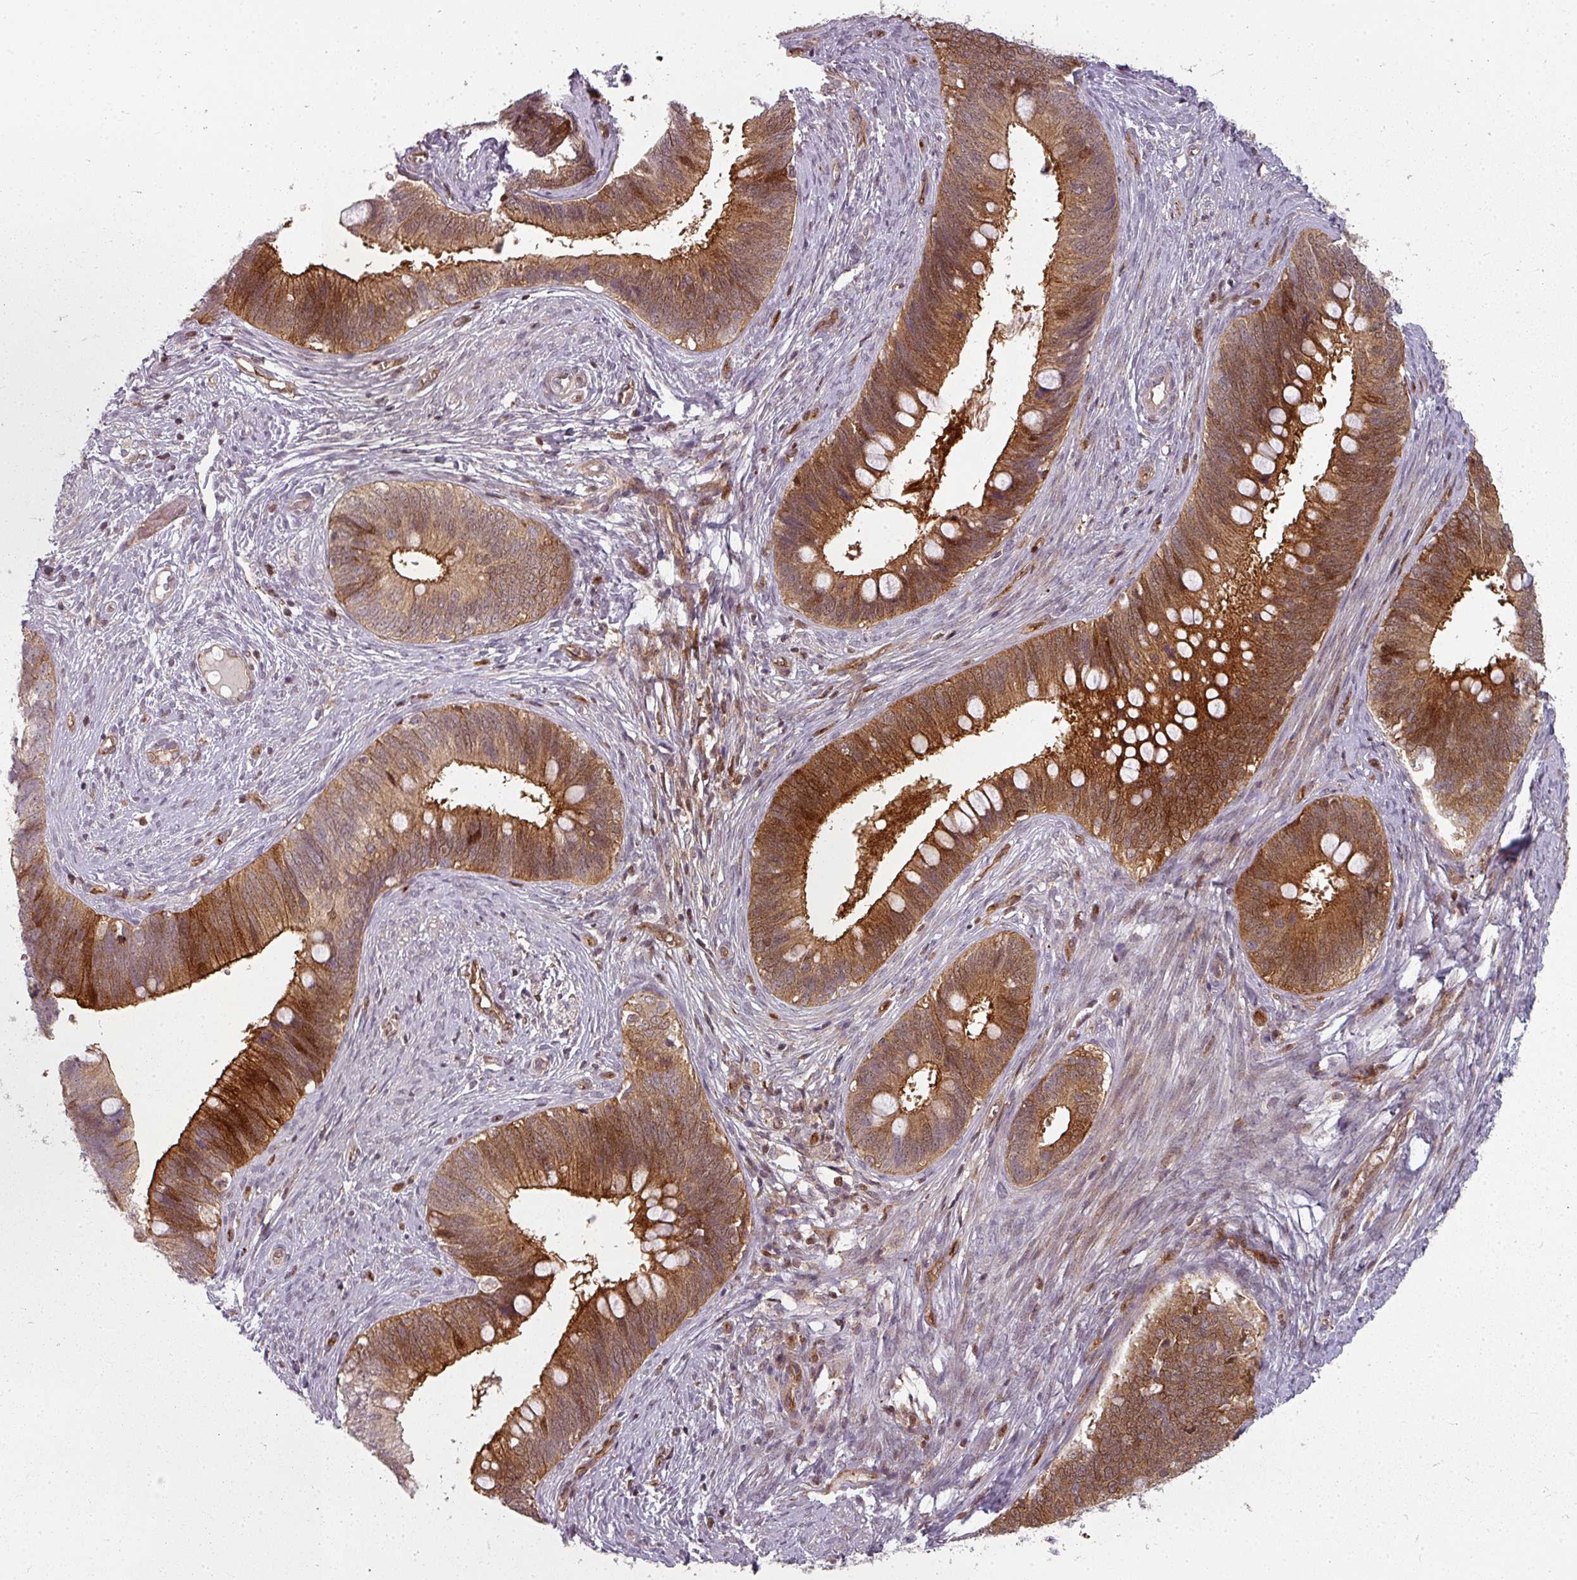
{"staining": {"intensity": "strong", "quantity": ">75%", "location": "cytoplasmic/membranous"}, "tissue": "cervical cancer", "cell_type": "Tumor cells", "image_type": "cancer", "snomed": [{"axis": "morphology", "description": "Adenocarcinoma, NOS"}, {"axis": "topography", "description": "Cervix"}], "caption": "Immunohistochemical staining of cervical cancer reveals high levels of strong cytoplasmic/membranous staining in approximately >75% of tumor cells.", "gene": "CLIC1", "patient": {"sex": "female", "age": 42}}